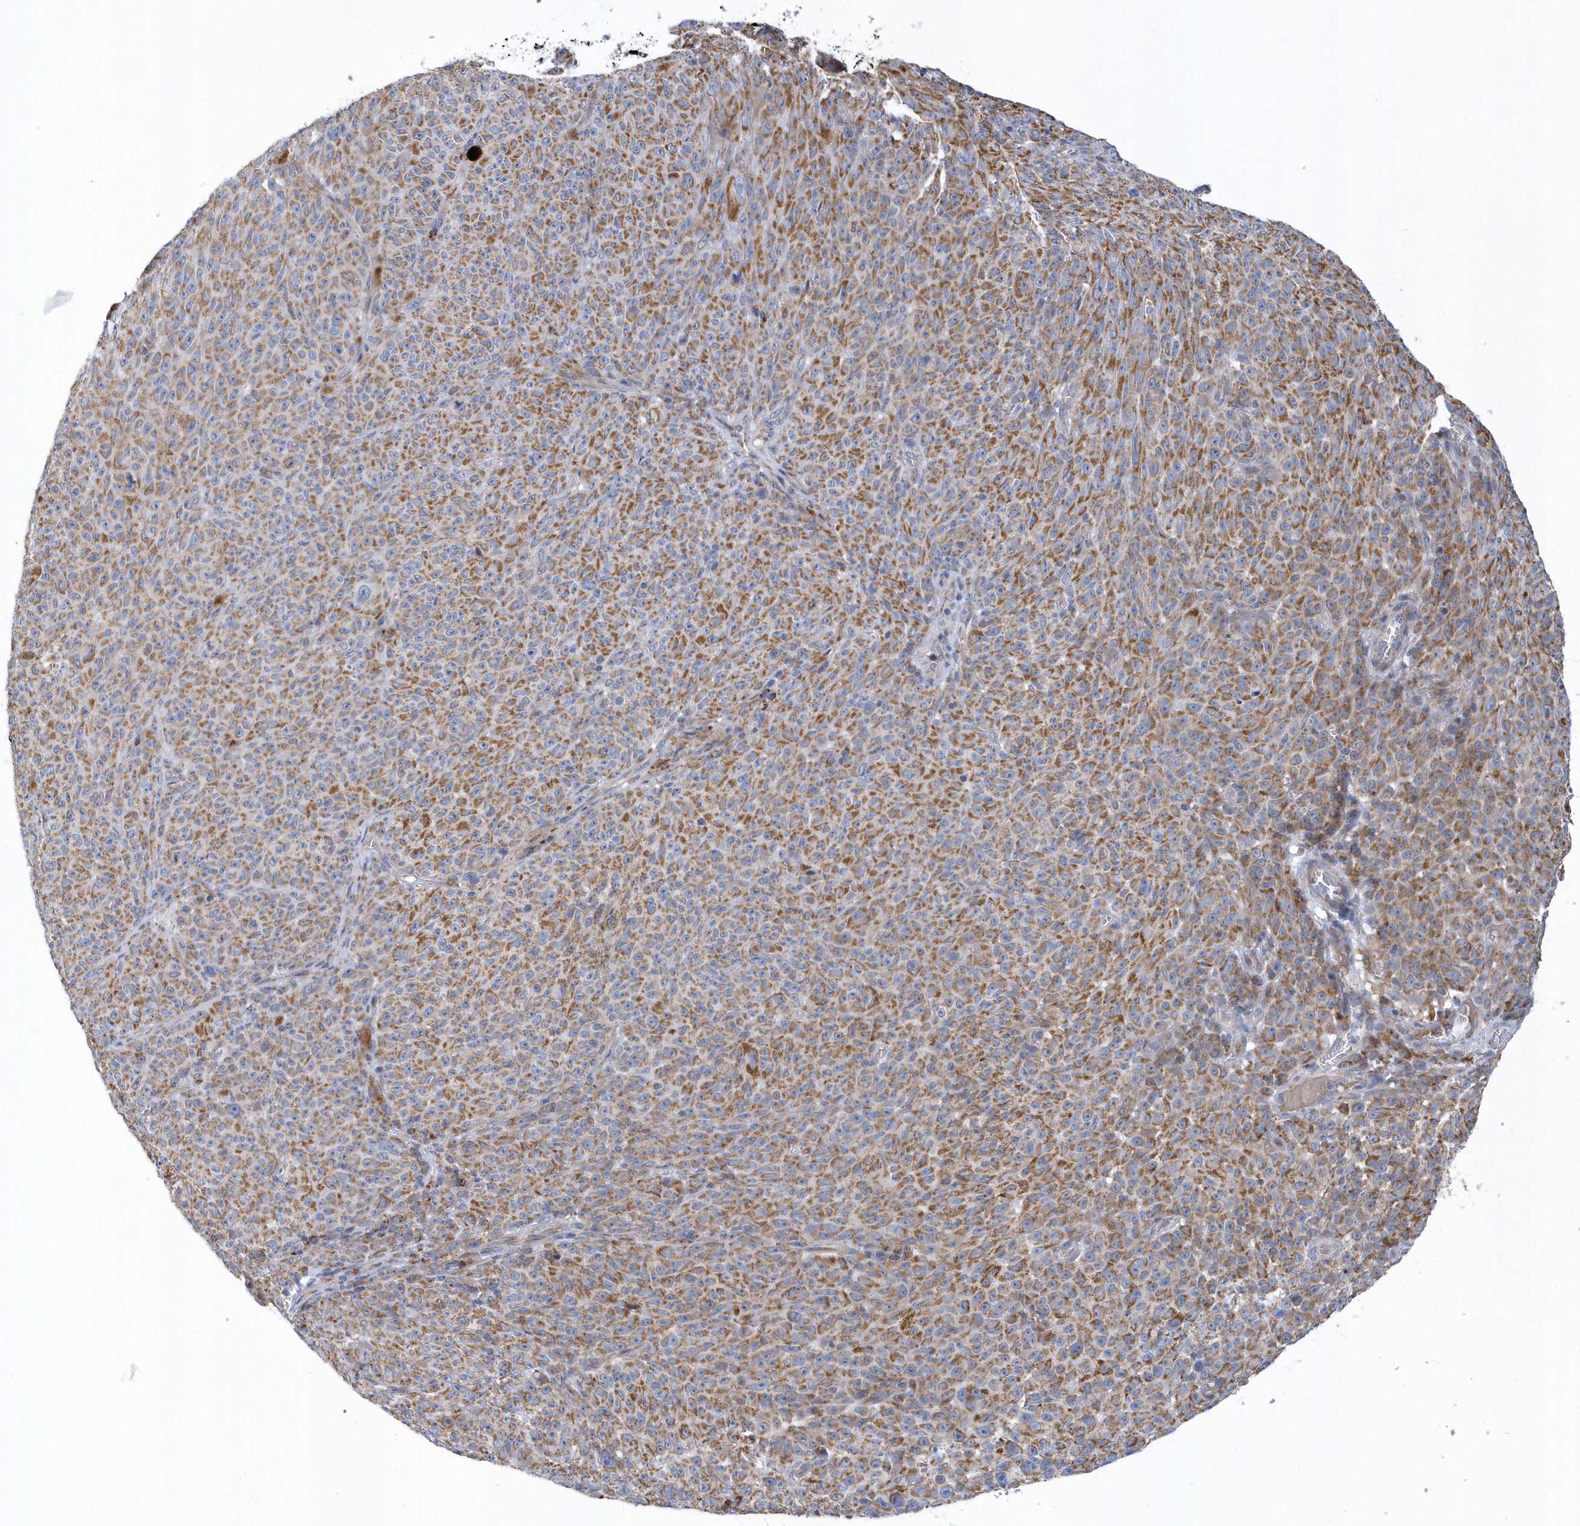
{"staining": {"intensity": "moderate", "quantity": ">75%", "location": "cytoplasmic/membranous"}, "tissue": "melanoma", "cell_type": "Tumor cells", "image_type": "cancer", "snomed": [{"axis": "morphology", "description": "Malignant melanoma, NOS"}, {"axis": "topography", "description": "Skin"}], "caption": "Melanoma was stained to show a protein in brown. There is medium levels of moderate cytoplasmic/membranous staining in approximately >75% of tumor cells.", "gene": "VWA5B2", "patient": {"sex": "female", "age": 82}}